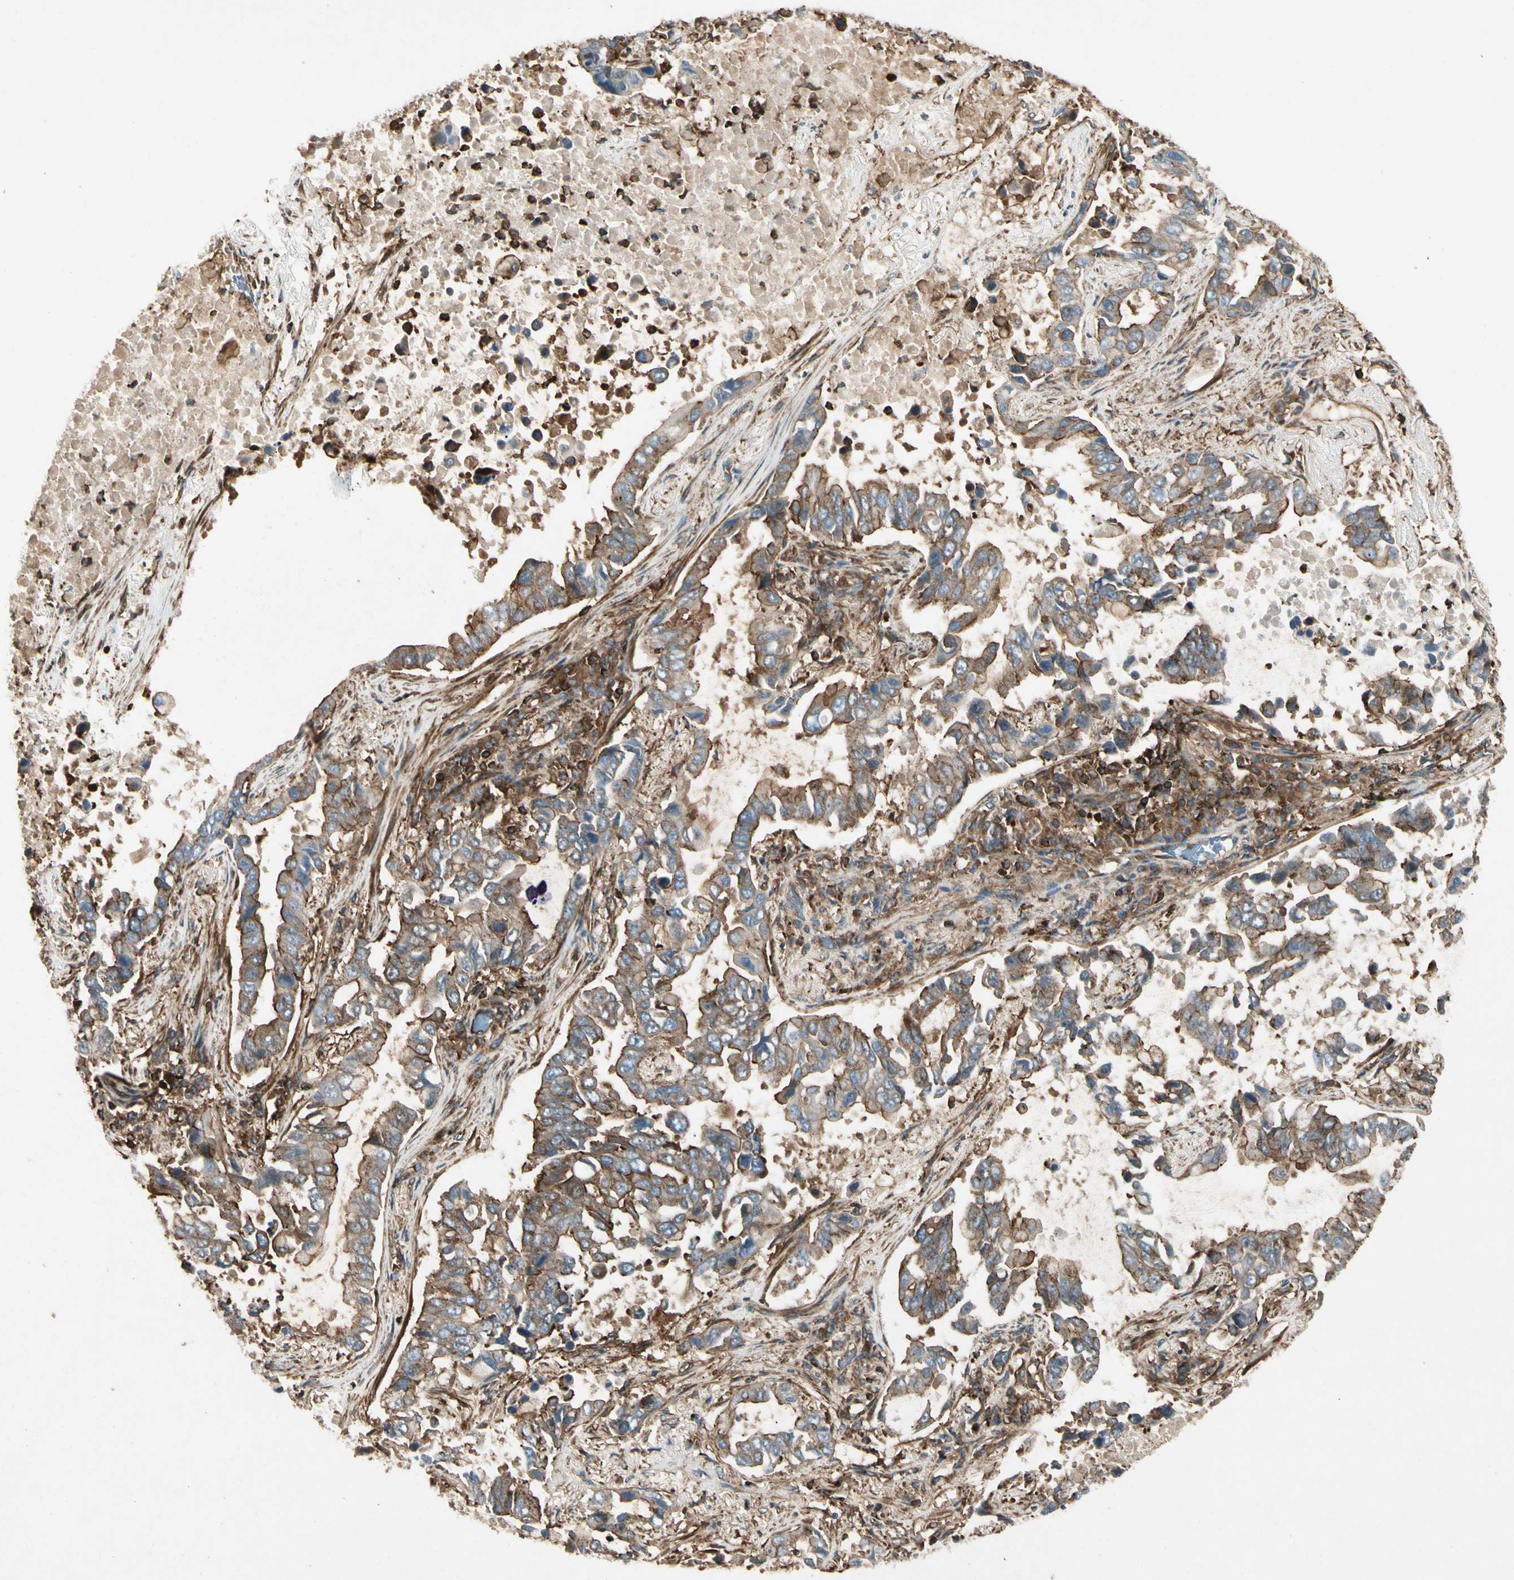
{"staining": {"intensity": "moderate", "quantity": ">75%", "location": "cytoplasmic/membranous"}, "tissue": "lung cancer", "cell_type": "Tumor cells", "image_type": "cancer", "snomed": [{"axis": "morphology", "description": "Adenocarcinoma, NOS"}, {"axis": "topography", "description": "Lung"}], "caption": "Immunohistochemical staining of lung cancer reveals medium levels of moderate cytoplasmic/membranous protein staining in approximately >75% of tumor cells.", "gene": "ARPC2", "patient": {"sex": "male", "age": 64}}